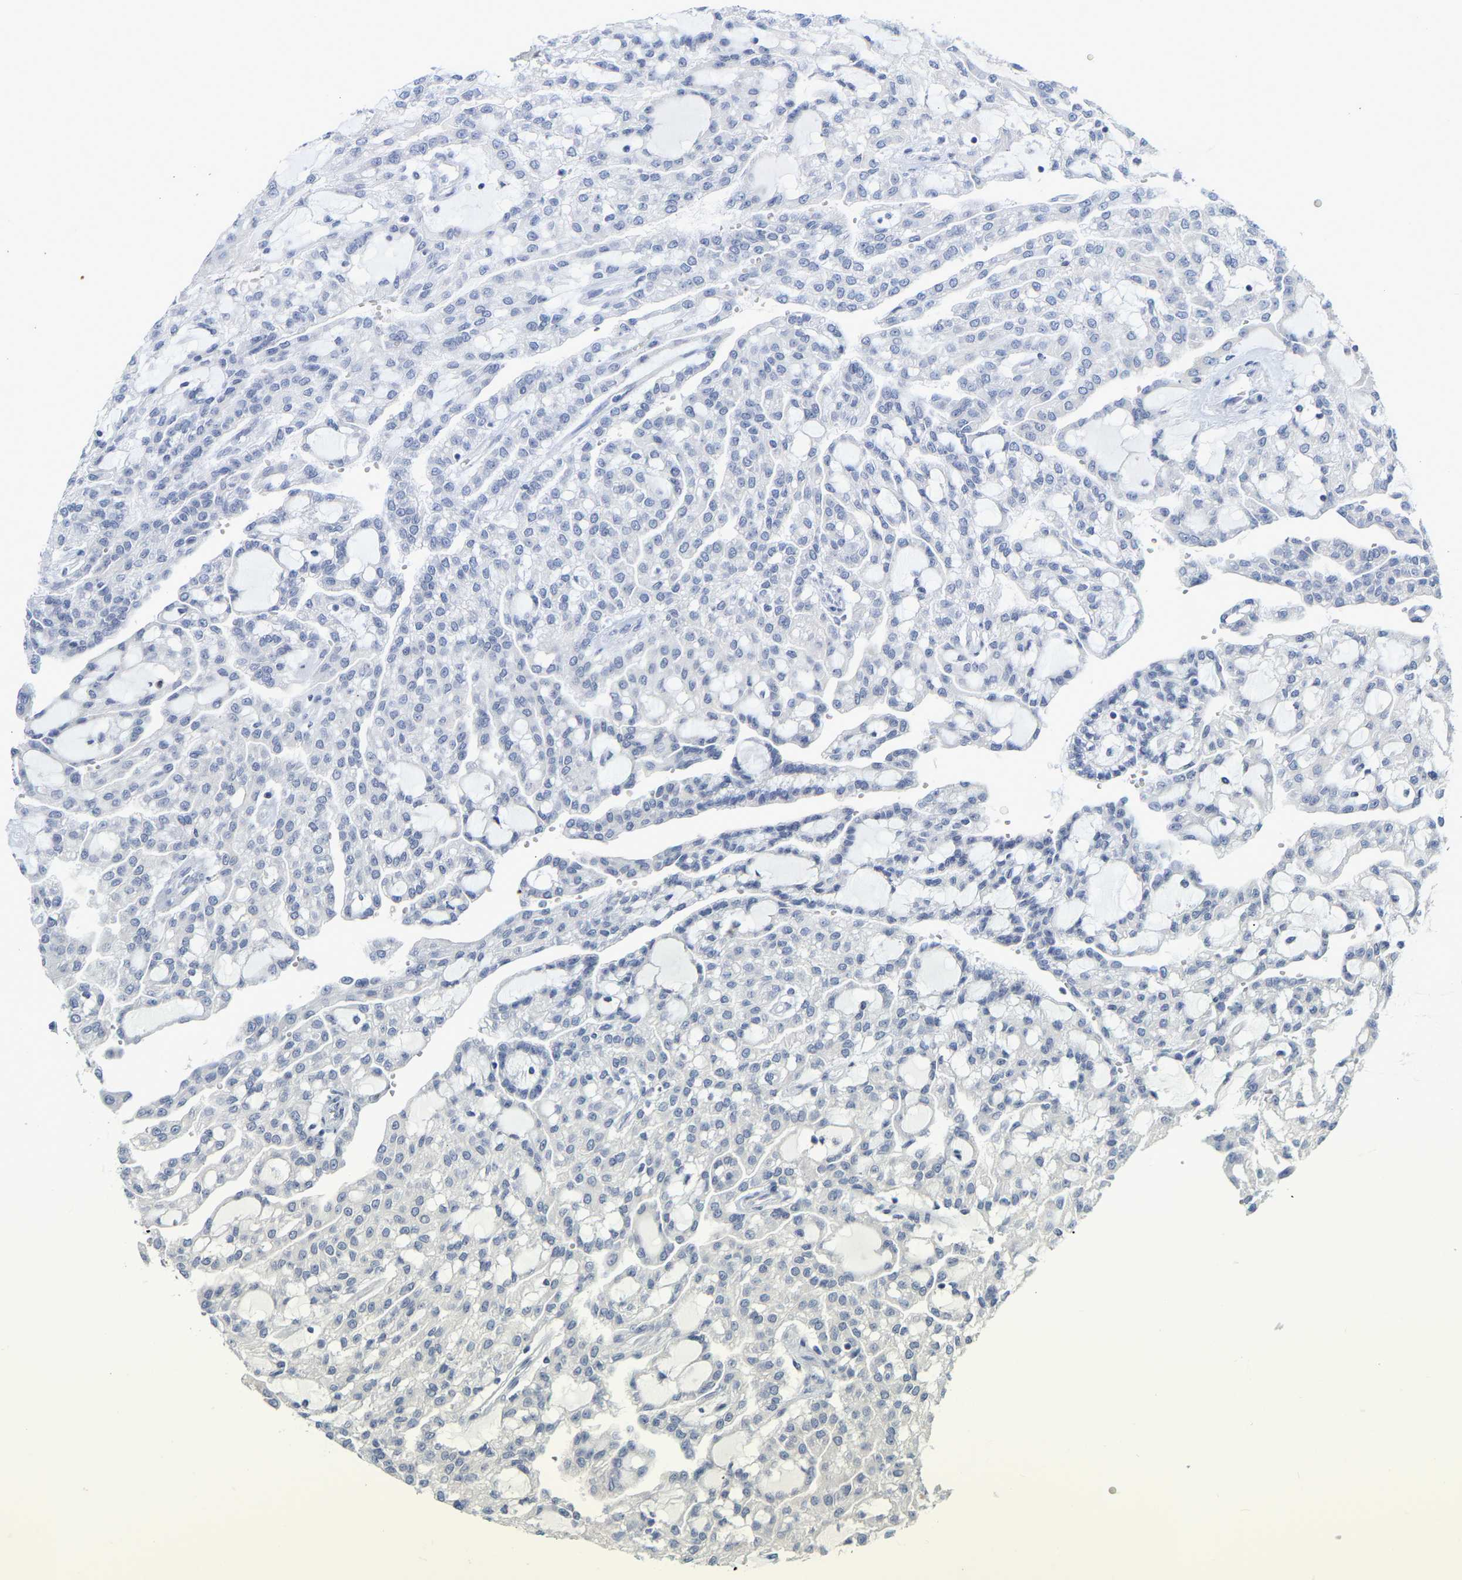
{"staining": {"intensity": "negative", "quantity": "none", "location": "none"}, "tissue": "renal cancer", "cell_type": "Tumor cells", "image_type": "cancer", "snomed": [{"axis": "morphology", "description": "Adenocarcinoma, NOS"}, {"axis": "topography", "description": "Kidney"}], "caption": "The photomicrograph shows no significant staining in tumor cells of adenocarcinoma (renal).", "gene": "KRT76", "patient": {"sex": "male", "age": 63}}